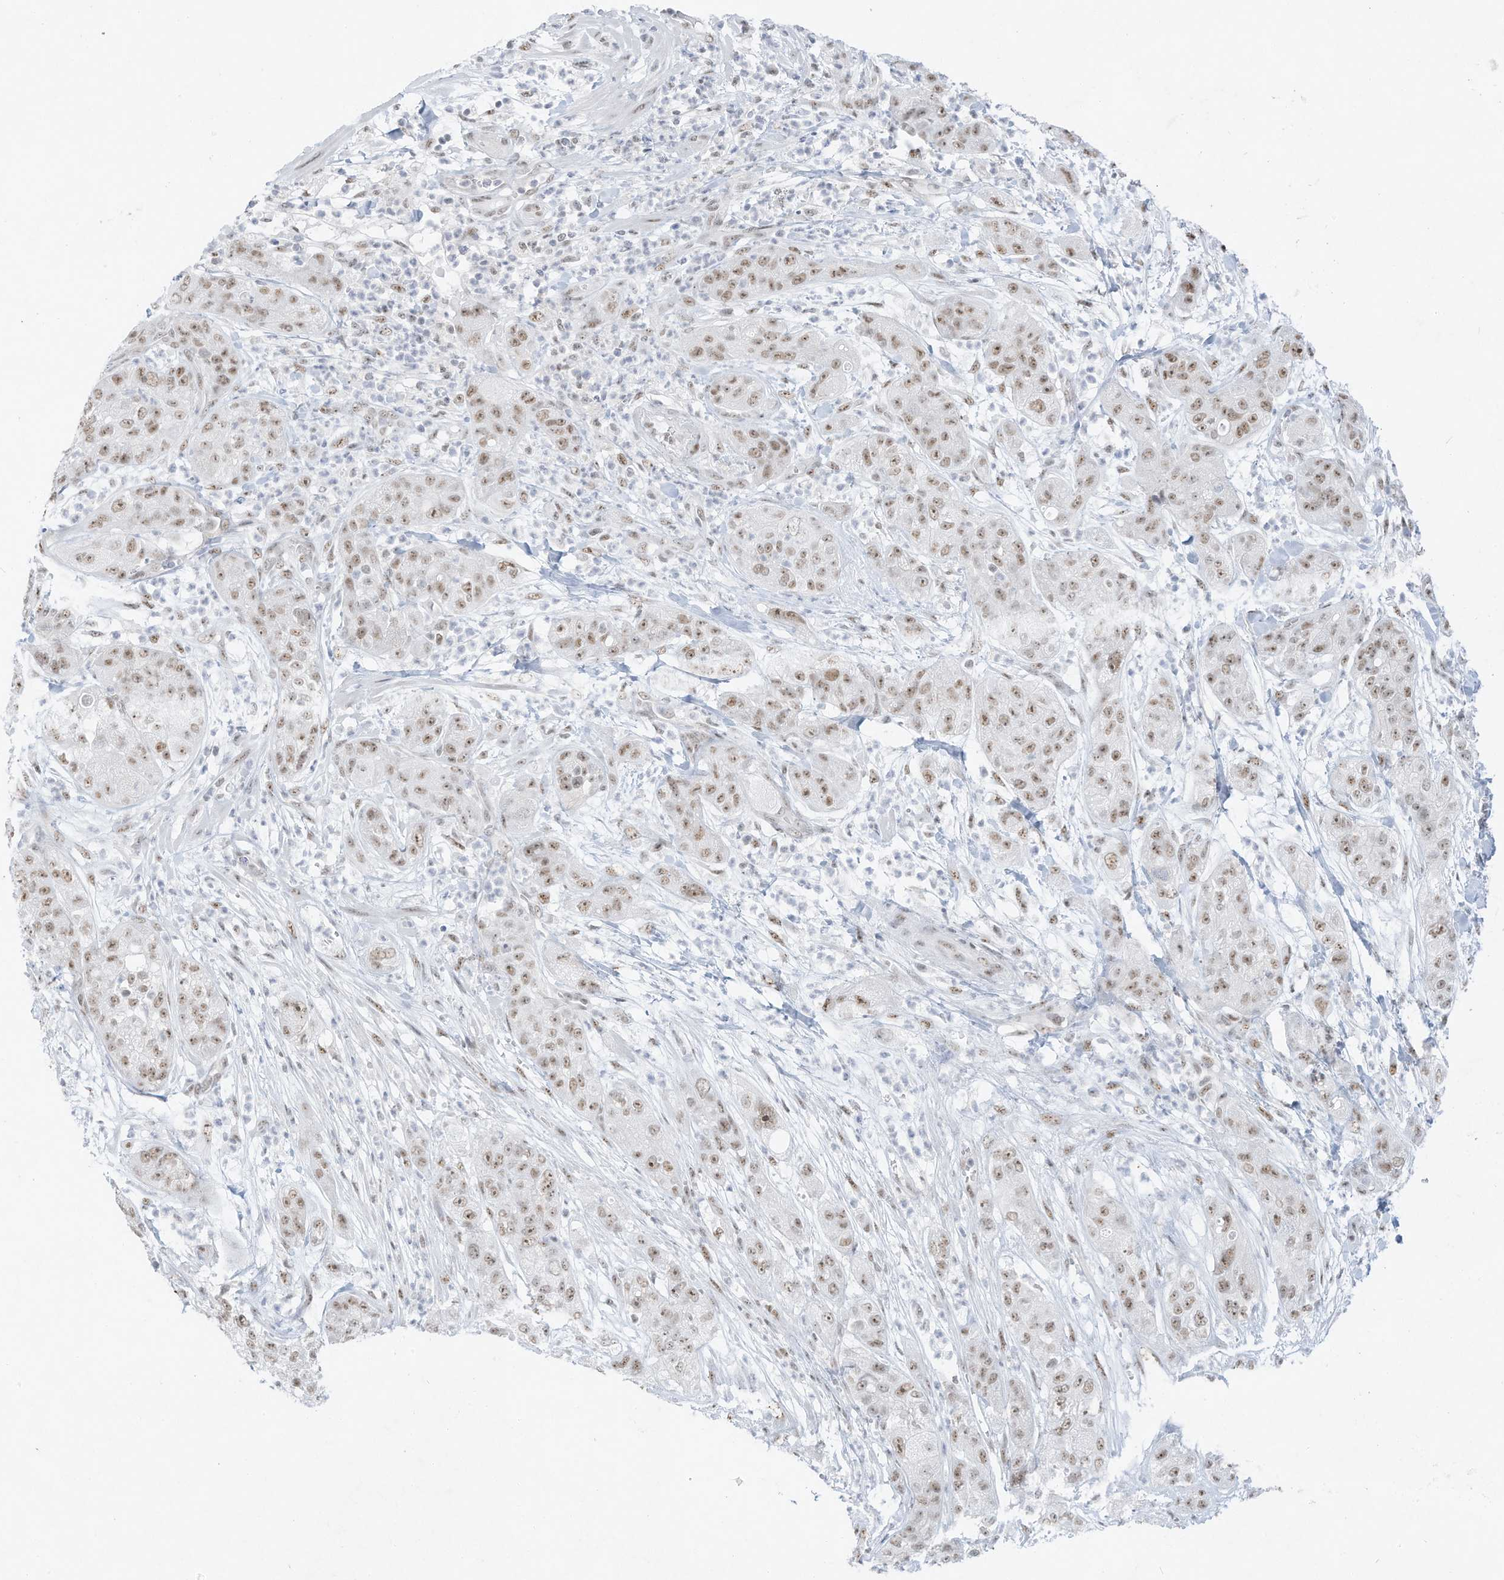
{"staining": {"intensity": "moderate", "quantity": ">75%", "location": "nuclear"}, "tissue": "pancreatic cancer", "cell_type": "Tumor cells", "image_type": "cancer", "snomed": [{"axis": "morphology", "description": "Adenocarcinoma, NOS"}, {"axis": "topography", "description": "Pancreas"}], "caption": "Immunohistochemical staining of human adenocarcinoma (pancreatic) reveals medium levels of moderate nuclear protein expression in approximately >75% of tumor cells. (Stains: DAB in brown, nuclei in blue, Microscopy: brightfield microscopy at high magnification).", "gene": "PGC", "patient": {"sex": "female", "age": 78}}